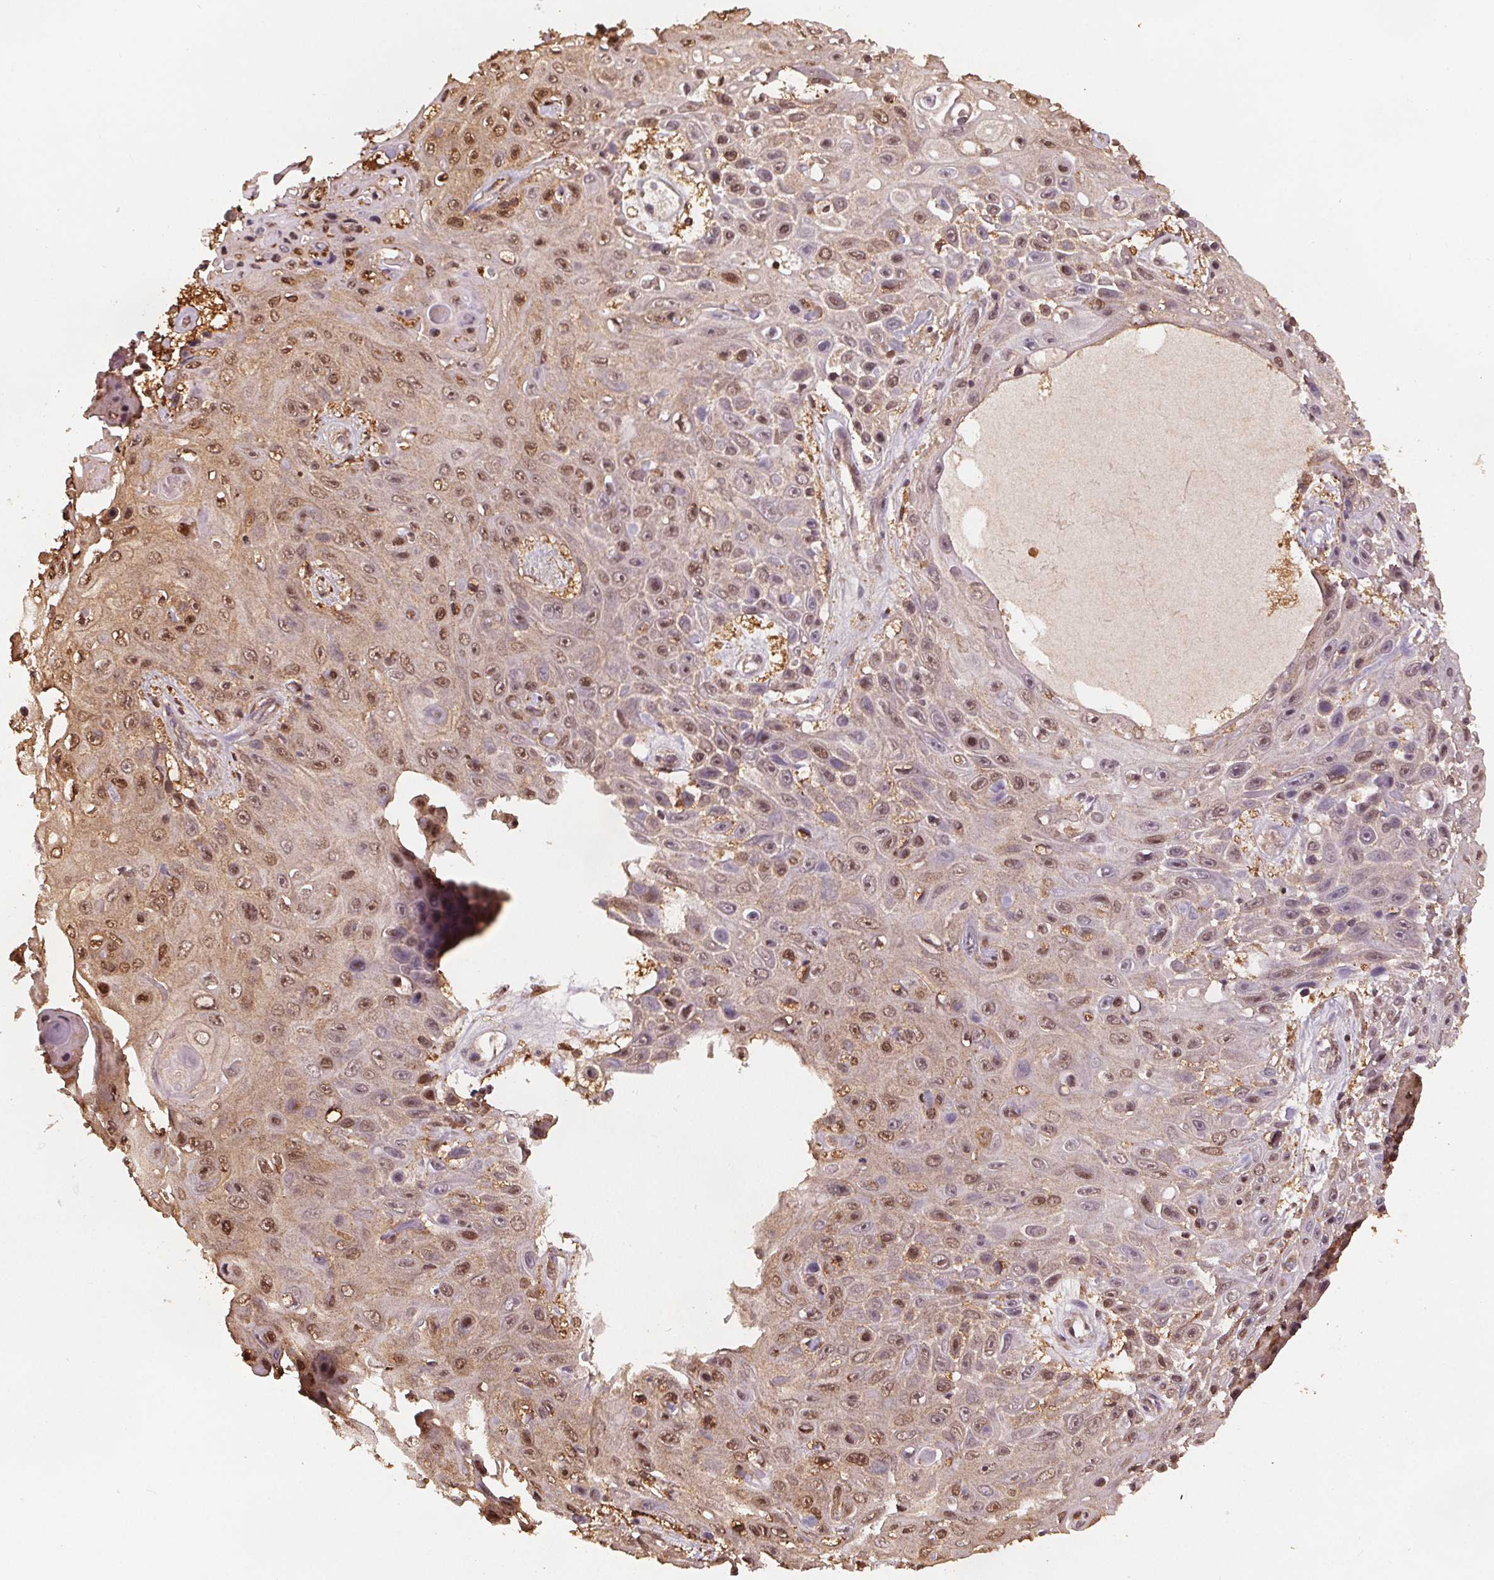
{"staining": {"intensity": "moderate", "quantity": ">75%", "location": "cytoplasmic/membranous,nuclear"}, "tissue": "skin cancer", "cell_type": "Tumor cells", "image_type": "cancer", "snomed": [{"axis": "morphology", "description": "Squamous cell carcinoma, NOS"}, {"axis": "topography", "description": "Skin"}], "caption": "Skin squamous cell carcinoma stained with immunohistochemistry shows moderate cytoplasmic/membranous and nuclear positivity in approximately >75% of tumor cells.", "gene": "ENO1", "patient": {"sex": "male", "age": 82}}